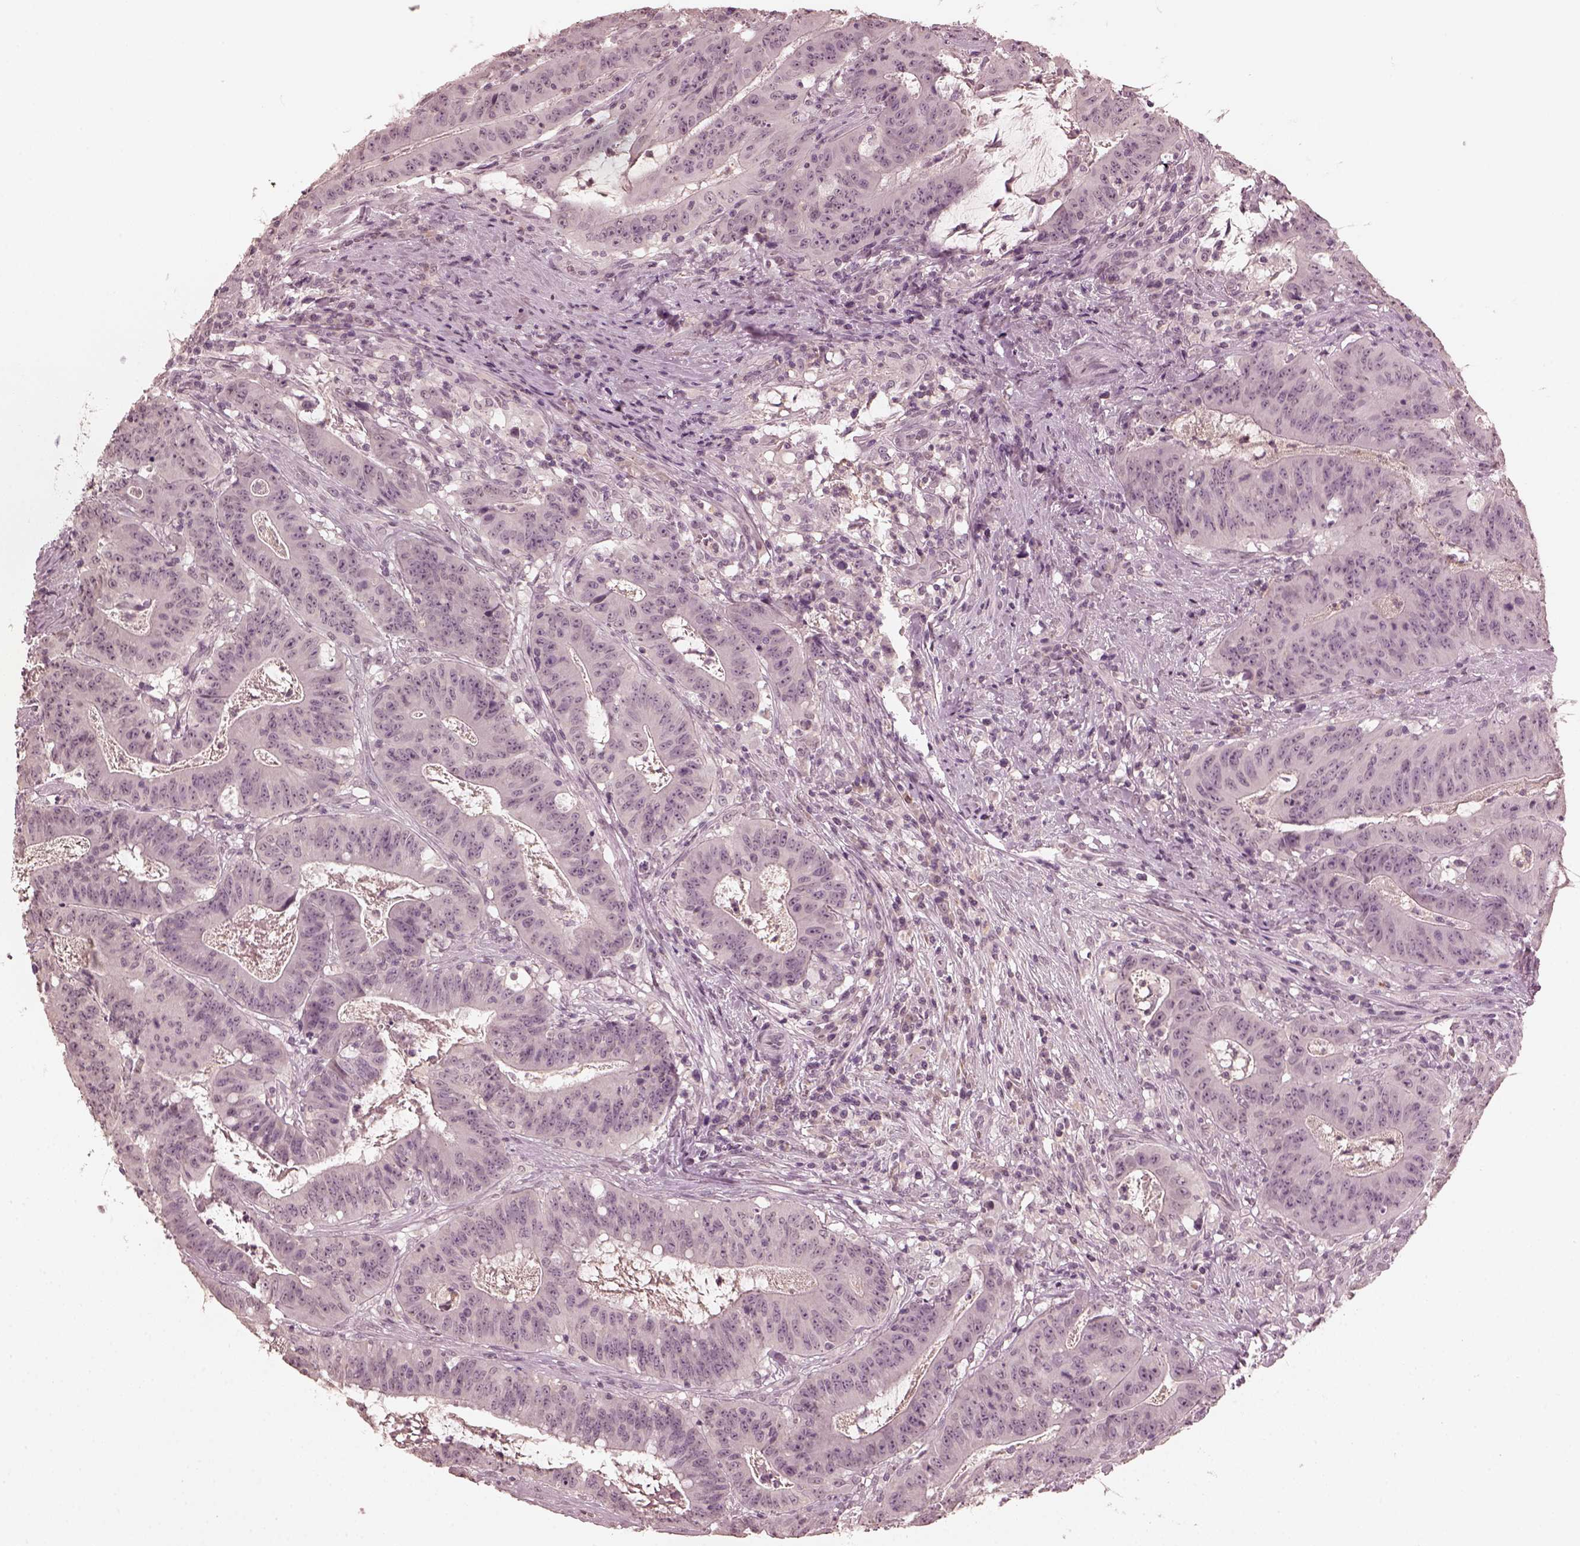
{"staining": {"intensity": "negative", "quantity": "none", "location": "none"}, "tissue": "colorectal cancer", "cell_type": "Tumor cells", "image_type": "cancer", "snomed": [{"axis": "morphology", "description": "Adenocarcinoma, NOS"}, {"axis": "topography", "description": "Colon"}], "caption": "Immunohistochemistry (IHC) micrograph of human colorectal cancer (adenocarcinoma) stained for a protein (brown), which reveals no staining in tumor cells.", "gene": "KRT79", "patient": {"sex": "male", "age": 33}}